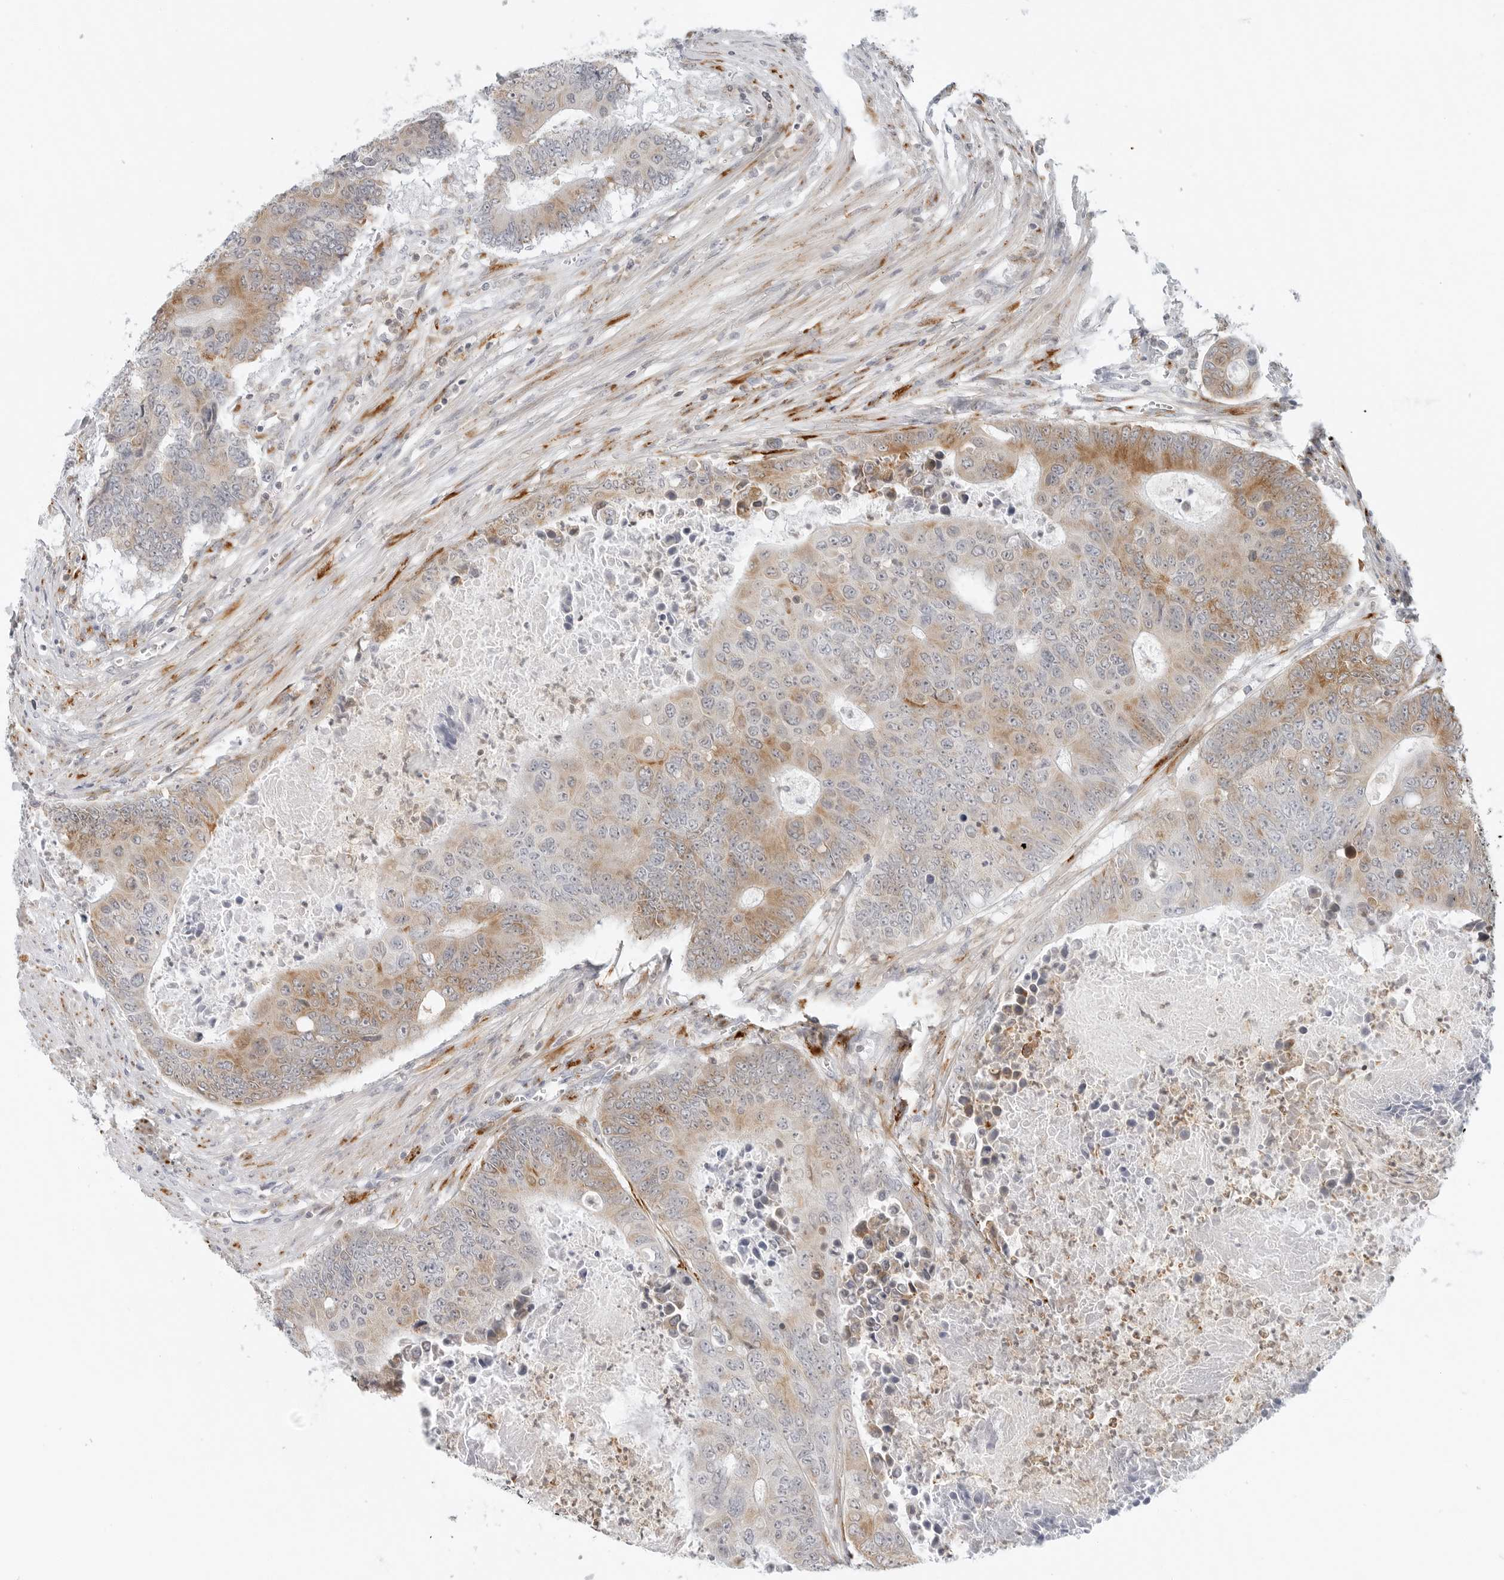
{"staining": {"intensity": "moderate", "quantity": "25%-75%", "location": "cytoplasmic/membranous"}, "tissue": "colorectal cancer", "cell_type": "Tumor cells", "image_type": "cancer", "snomed": [{"axis": "morphology", "description": "Adenocarcinoma, NOS"}, {"axis": "topography", "description": "Colon"}], "caption": "Colorectal adenocarcinoma stained for a protein displays moderate cytoplasmic/membranous positivity in tumor cells.", "gene": "C1QTNF1", "patient": {"sex": "male", "age": 87}}